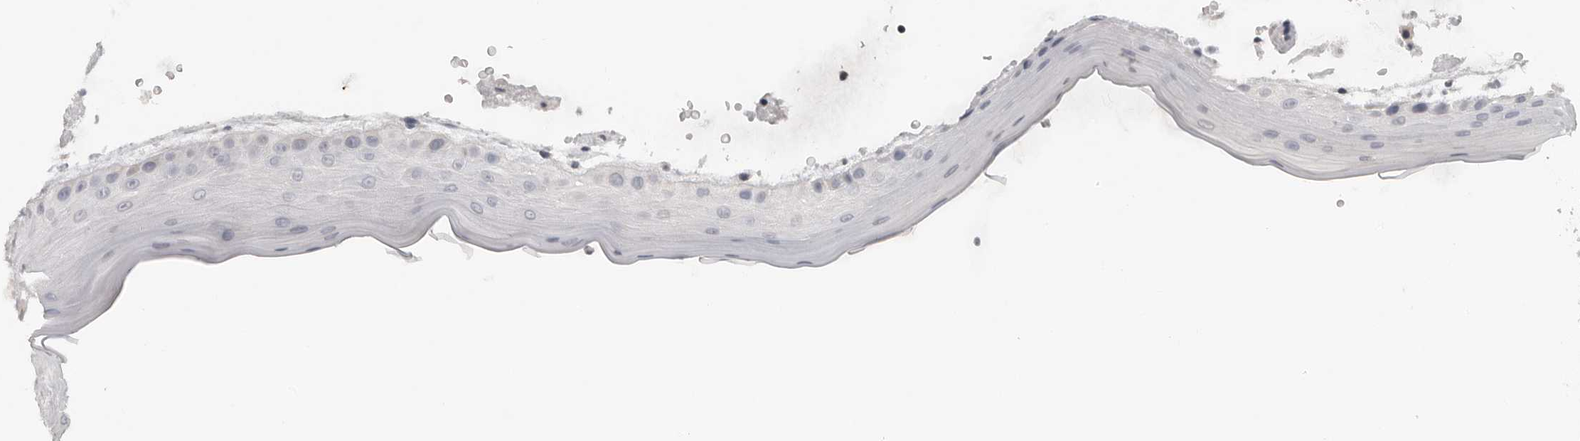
{"staining": {"intensity": "negative", "quantity": "none", "location": "none"}, "tissue": "oral mucosa", "cell_type": "Squamous epithelial cells", "image_type": "normal", "snomed": [{"axis": "morphology", "description": "Normal tissue, NOS"}, {"axis": "topography", "description": "Oral tissue"}], "caption": "Image shows no protein expression in squamous epithelial cells of benign oral mucosa. The staining was performed using DAB to visualize the protein expression in brown, while the nuclei were stained in blue with hematoxylin (Magnification: 20x).", "gene": "RXFP3", "patient": {"sex": "male", "age": 13}}